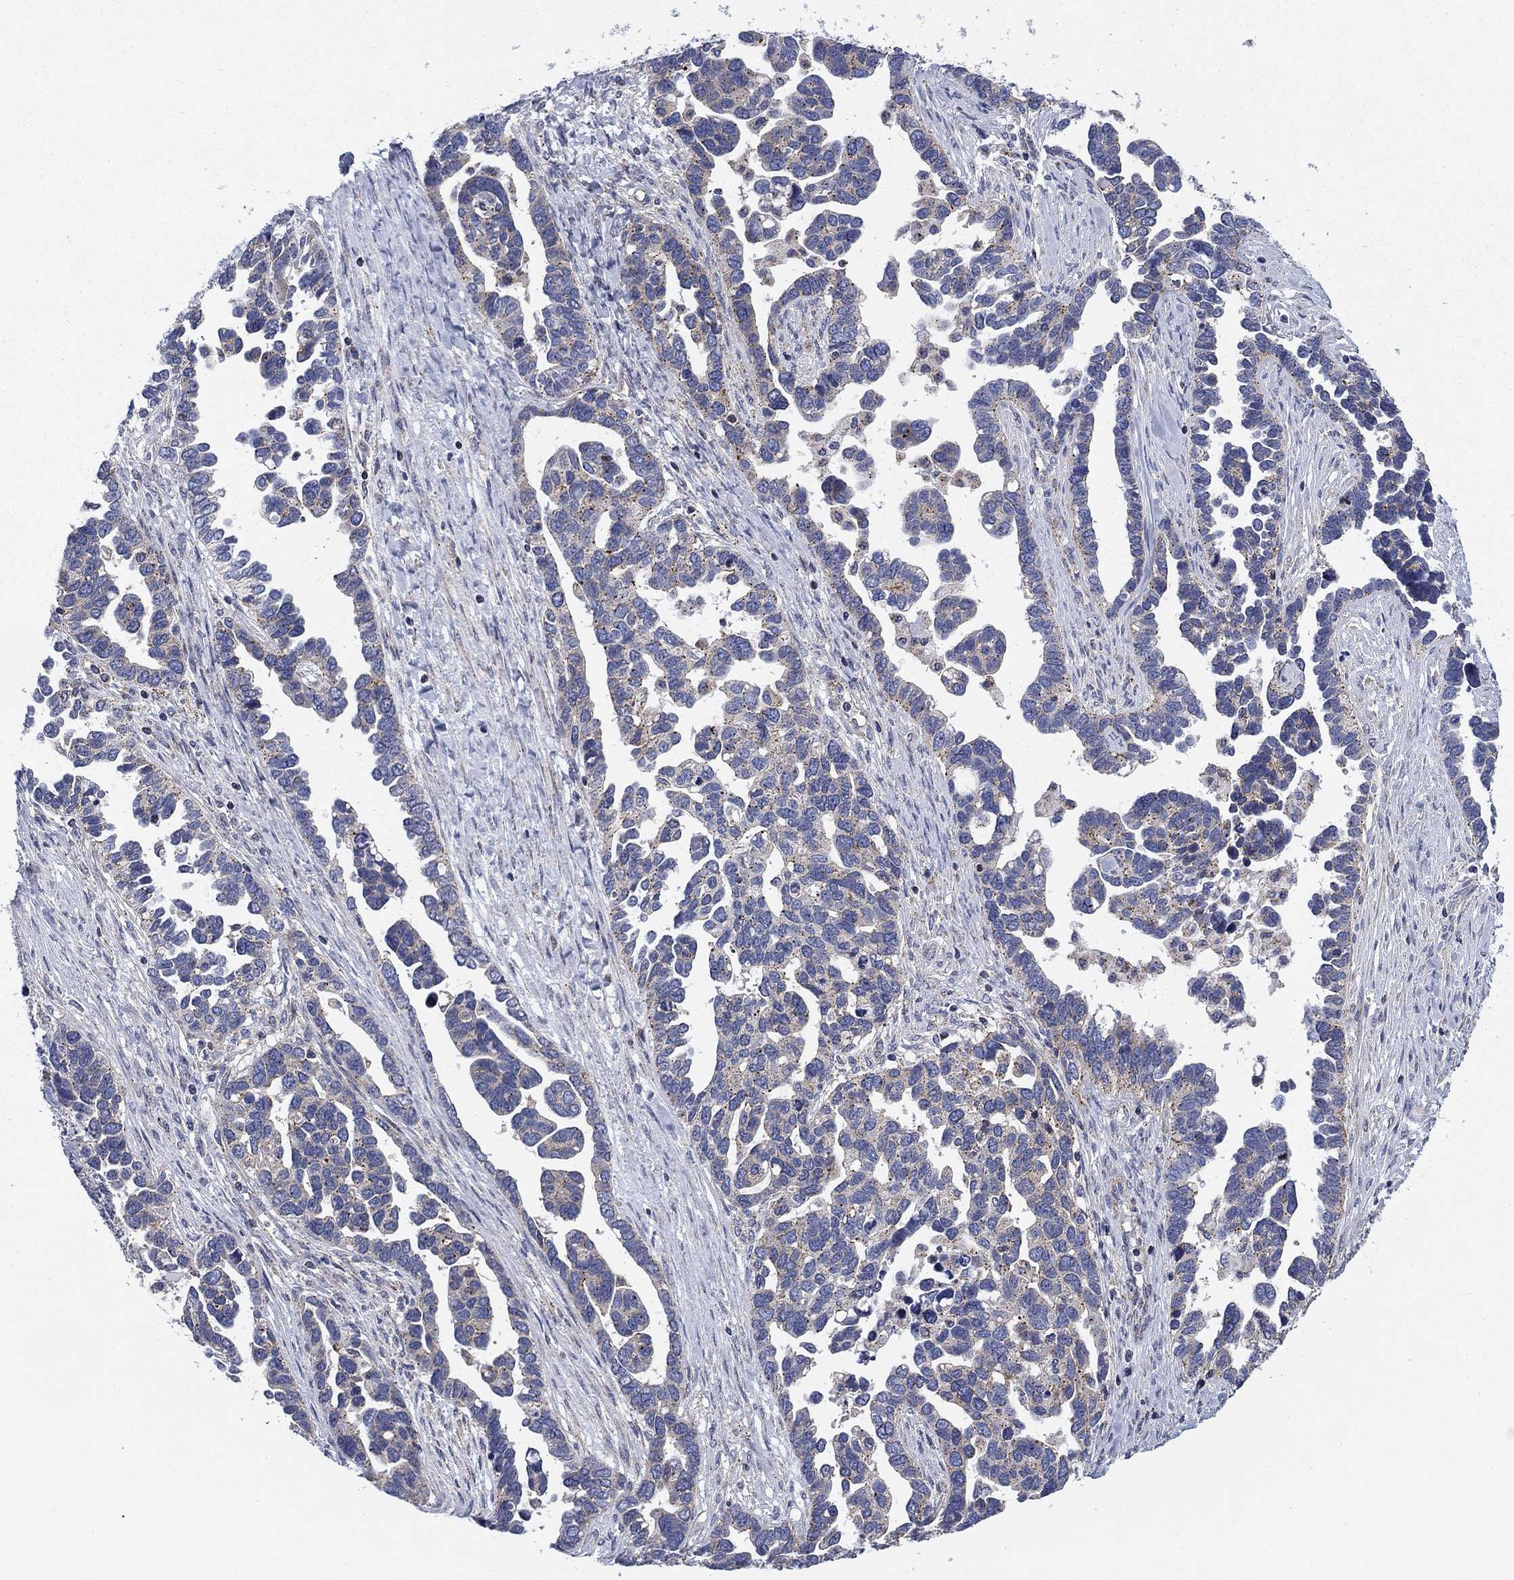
{"staining": {"intensity": "negative", "quantity": "none", "location": "none"}, "tissue": "ovarian cancer", "cell_type": "Tumor cells", "image_type": "cancer", "snomed": [{"axis": "morphology", "description": "Cystadenocarcinoma, serous, NOS"}, {"axis": "topography", "description": "Ovary"}], "caption": "Micrograph shows no protein positivity in tumor cells of ovarian cancer tissue.", "gene": "NACAD", "patient": {"sex": "female", "age": 54}}